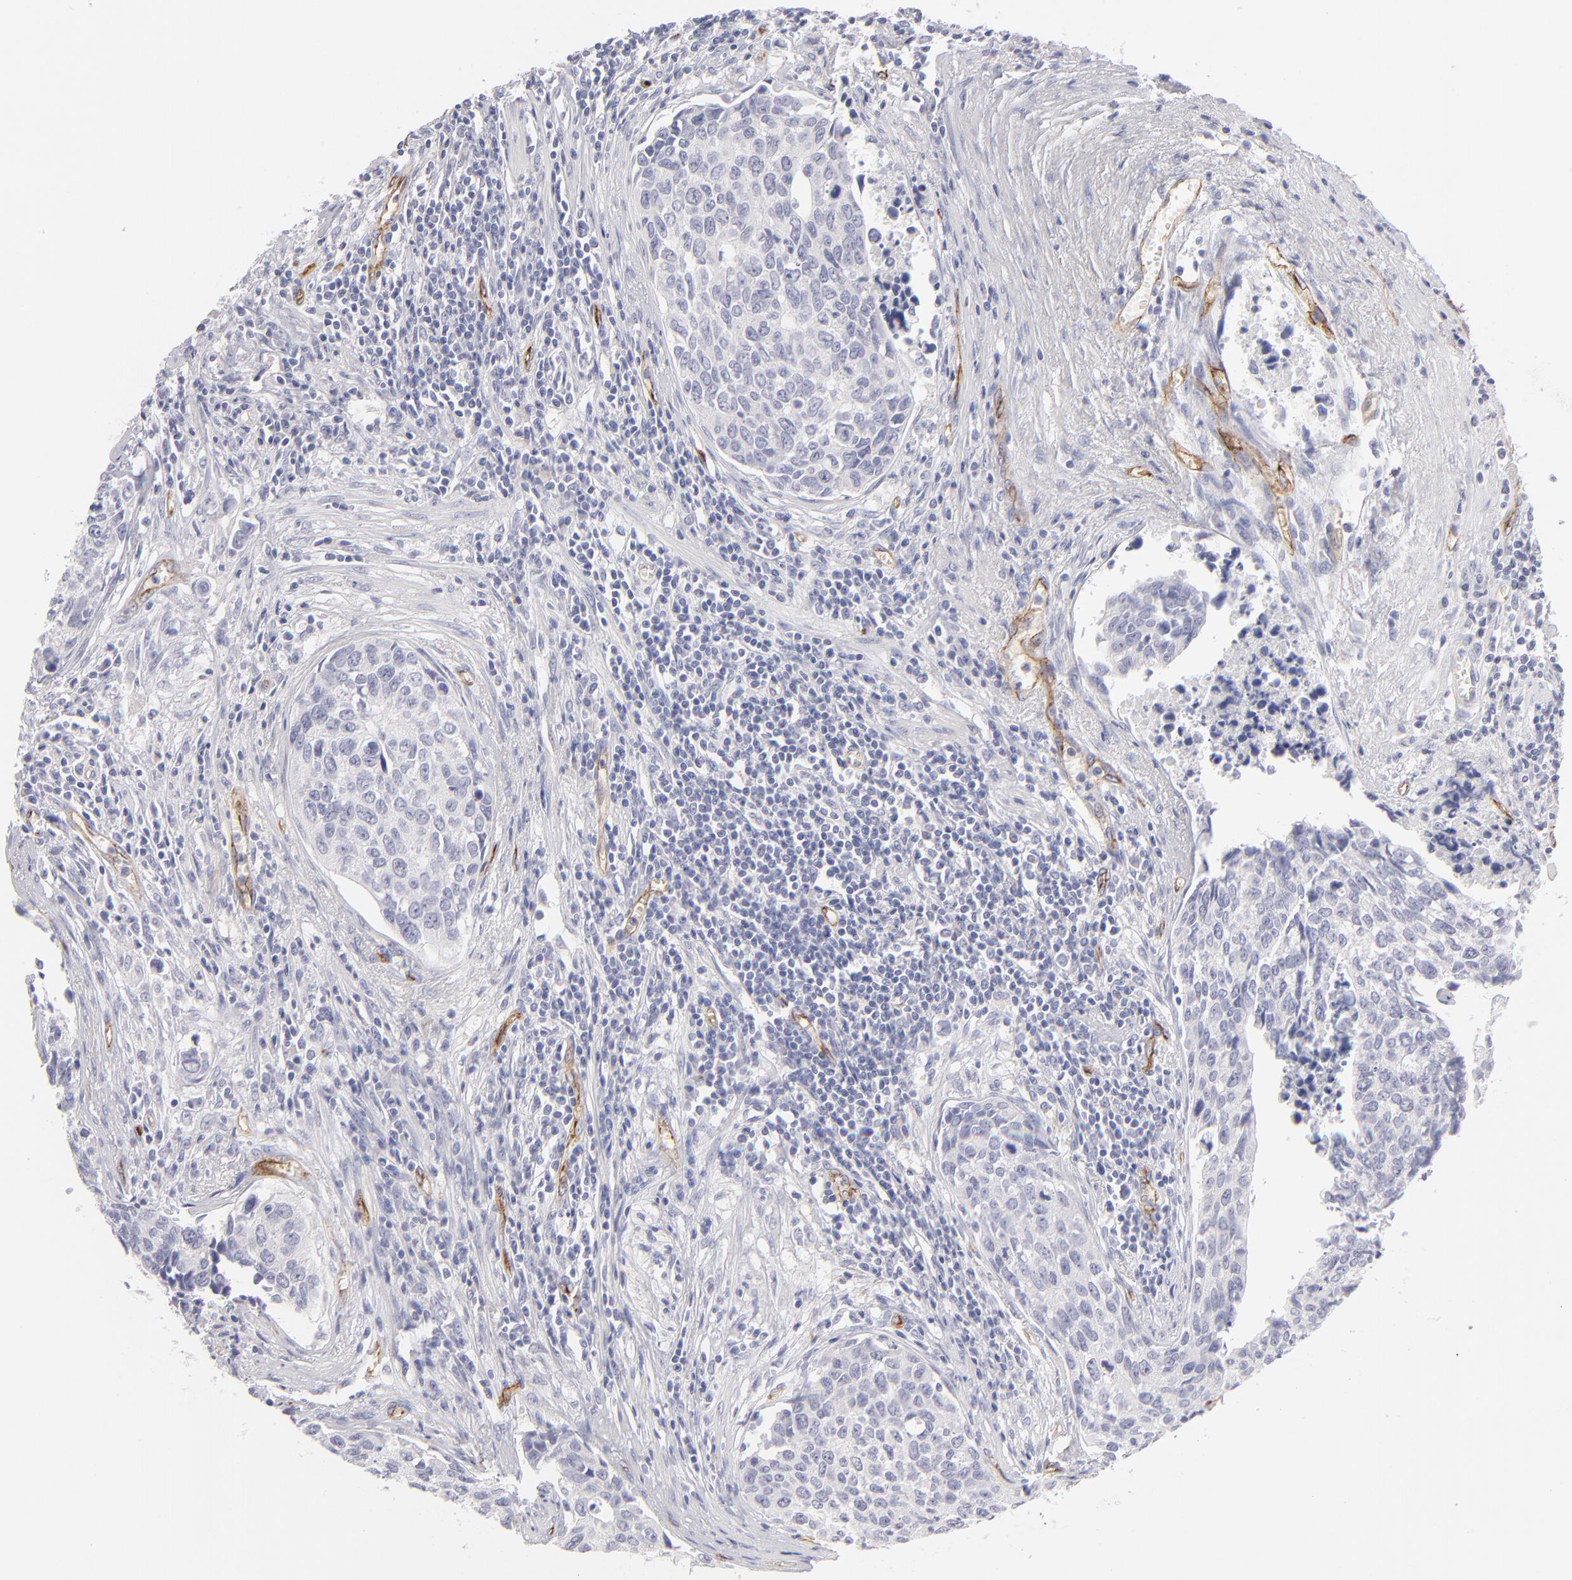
{"staining": {"intensity": "negative", "quantity": "none", "location": "none"}, "tissue": "urothelial cancer", "cell_type": "Tumor cells", "image_type": "cancer", "snomed": [{"axis": "morphology", "description": "Urothelial carcinoma, High grade"}, {"axis": "topography", "description": "Urinary bladder"}], "caption": "The histopathology image exhibits no significant staining in tumor cells of high-grade urothelial carcinoma. (Stains: DAB (3,3'-diaminobenzidine) immunohistochemistry with hematoxylin counter stain, Microscopy: brightfield microscopy at high magnification).", "gene": "PLVAP", "patient": {"sex": "male", "age": 81}}